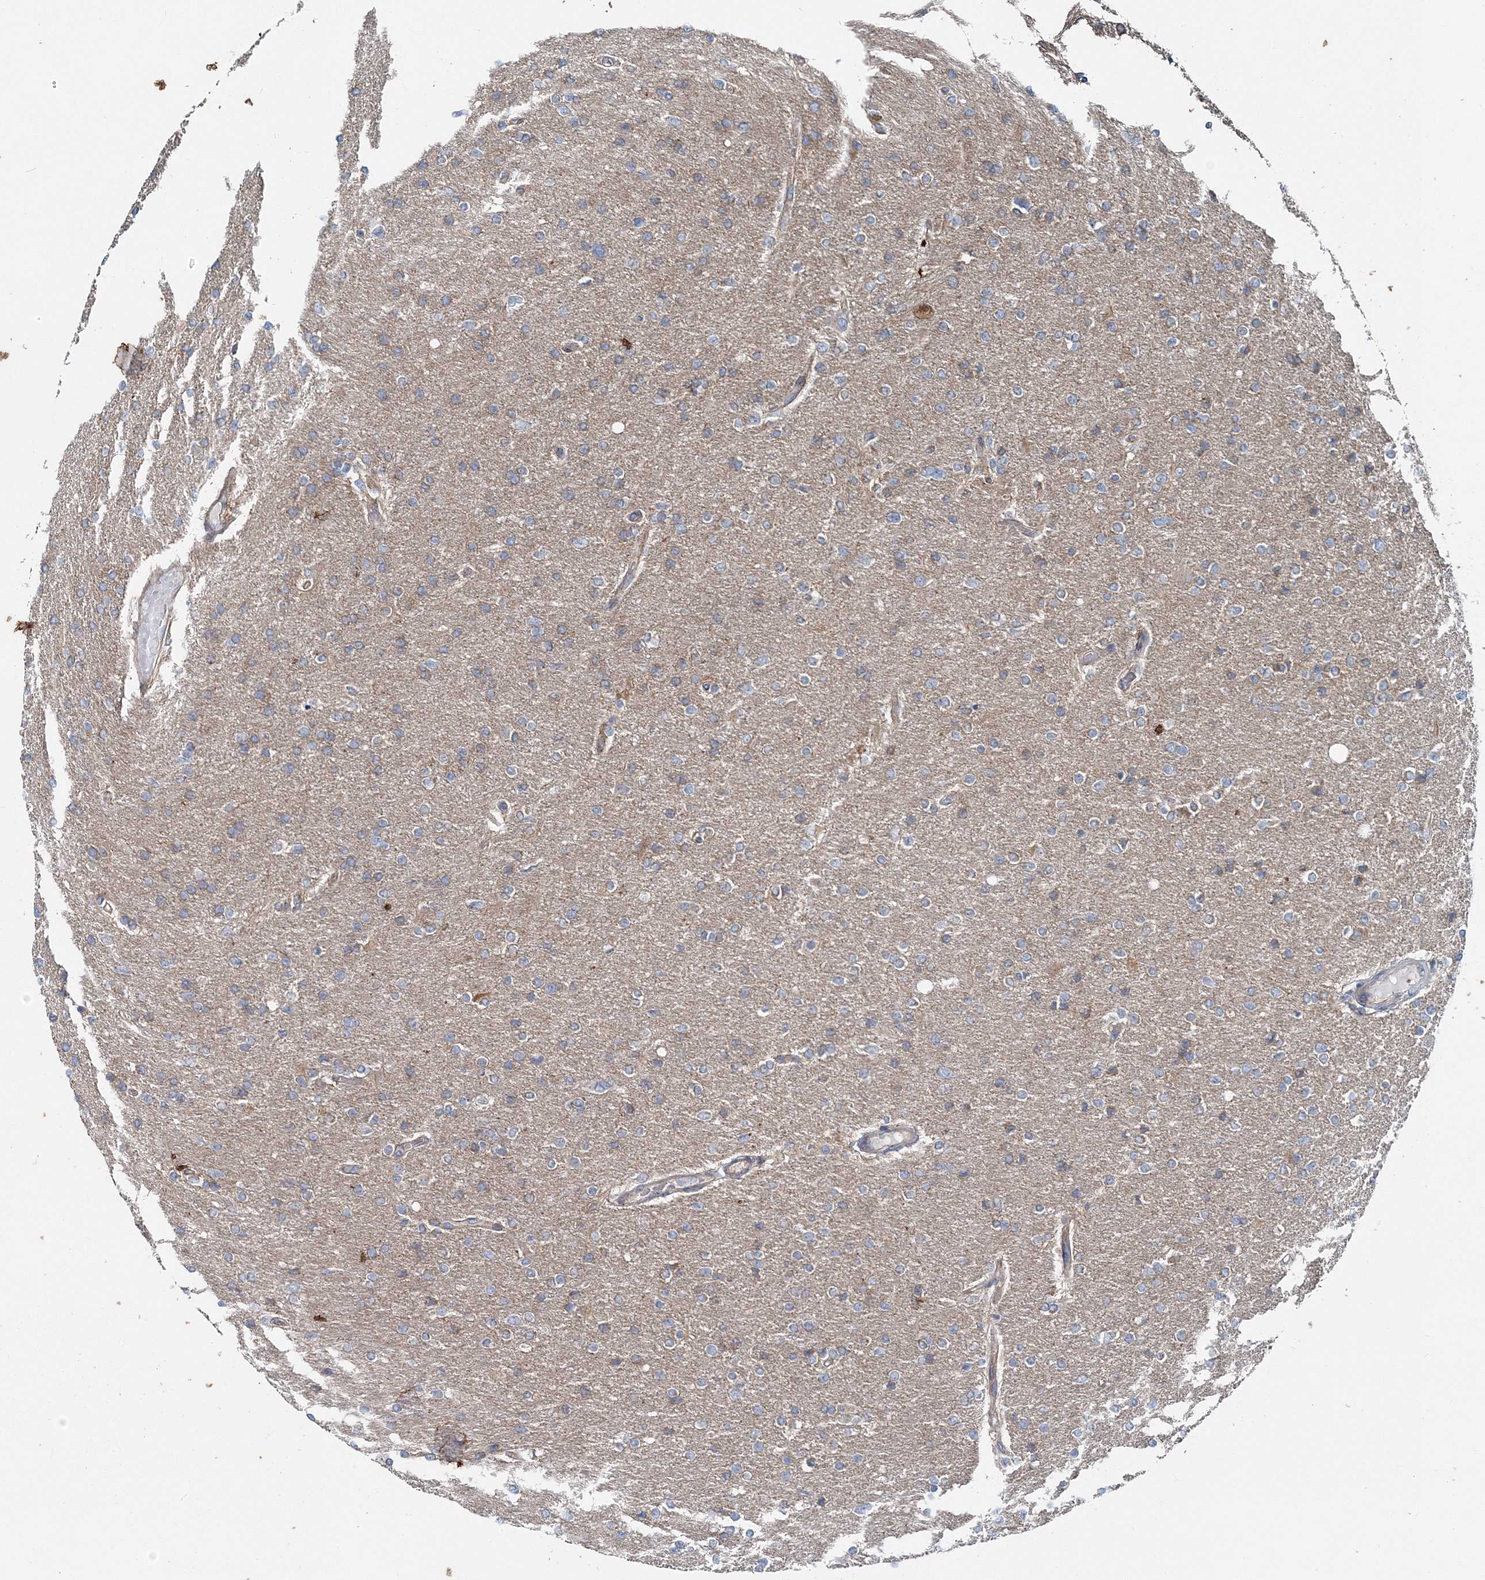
{"staining": {"intensity": "weak", "quantity": "<25%", "location": "cytoplasmic/membranous"}, "tissue": "glioma", "cell_type": "Tumor cells", "image_type": "cancer", "snomed": [{"axis": "morphology", "description": "Glioma, malignant, High grade"}, {"axis": "topography", "description": "Cerebral cortex"}], "caption": "Immunohistochemistry (IHC) of human malignant glioma (high-grade) displays no staining in tumor cells.", "gene": "MPHOSPH9", "patient": {"sex": "female", "age": 36}}